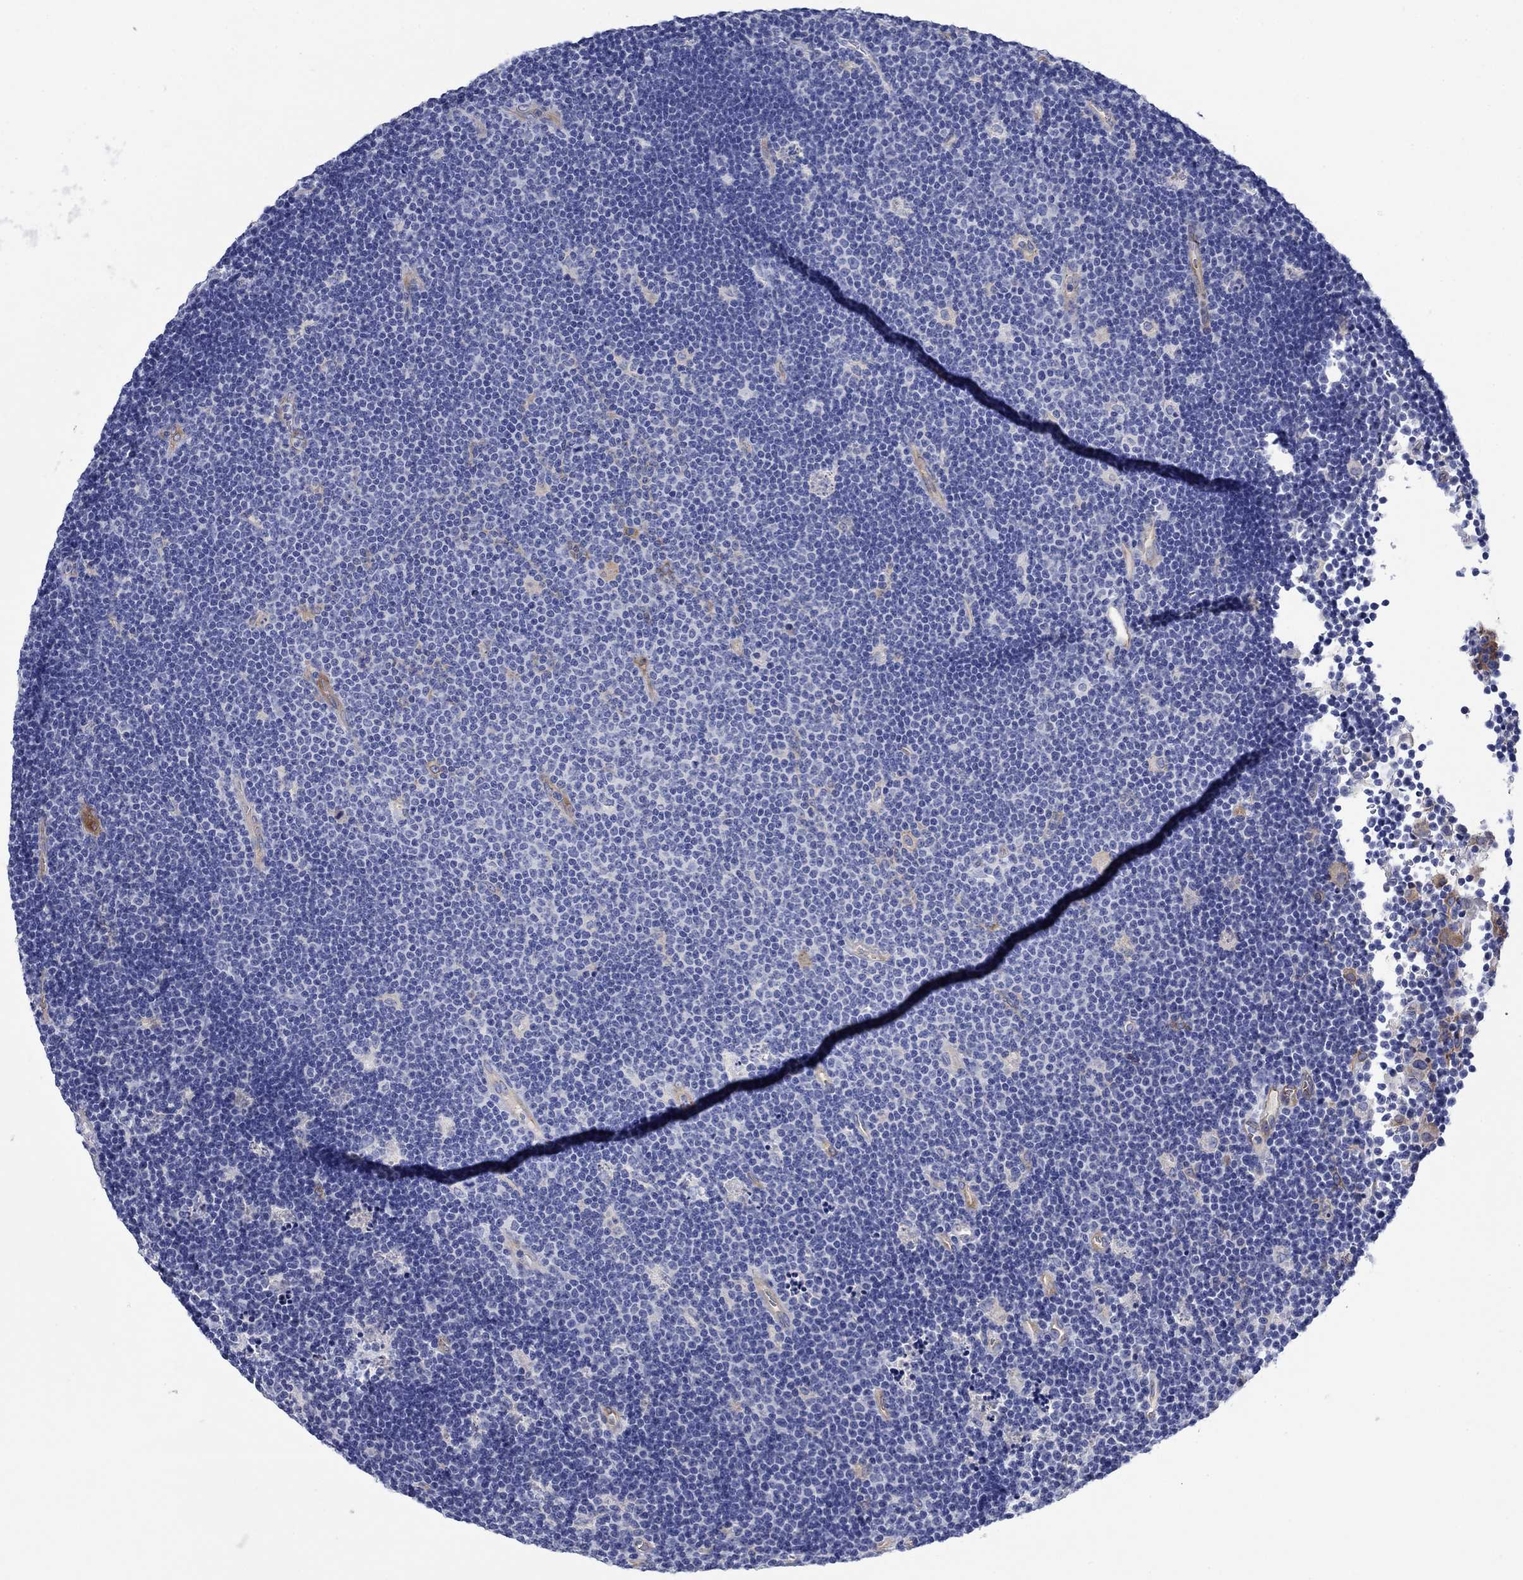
{"staining": {"intensity": "negative", "quantity": "none", "location": "none"}, "tissue": "lymphoma", "cell_type": "Tumor cells", "image_type": "cancer", "snomed": [{"axis": "morphology", "description": "Malignant lymphoma, non-Hodgkin's type, Low grade"}, {"axis": "topography", "description": "Brain"}], "caption": "Human lymphoma stained for a protein using IHC demonstrates no expression in tumor cells.", "gene": "TRIM16", "patient": {"sex": "female", "age": 66}}